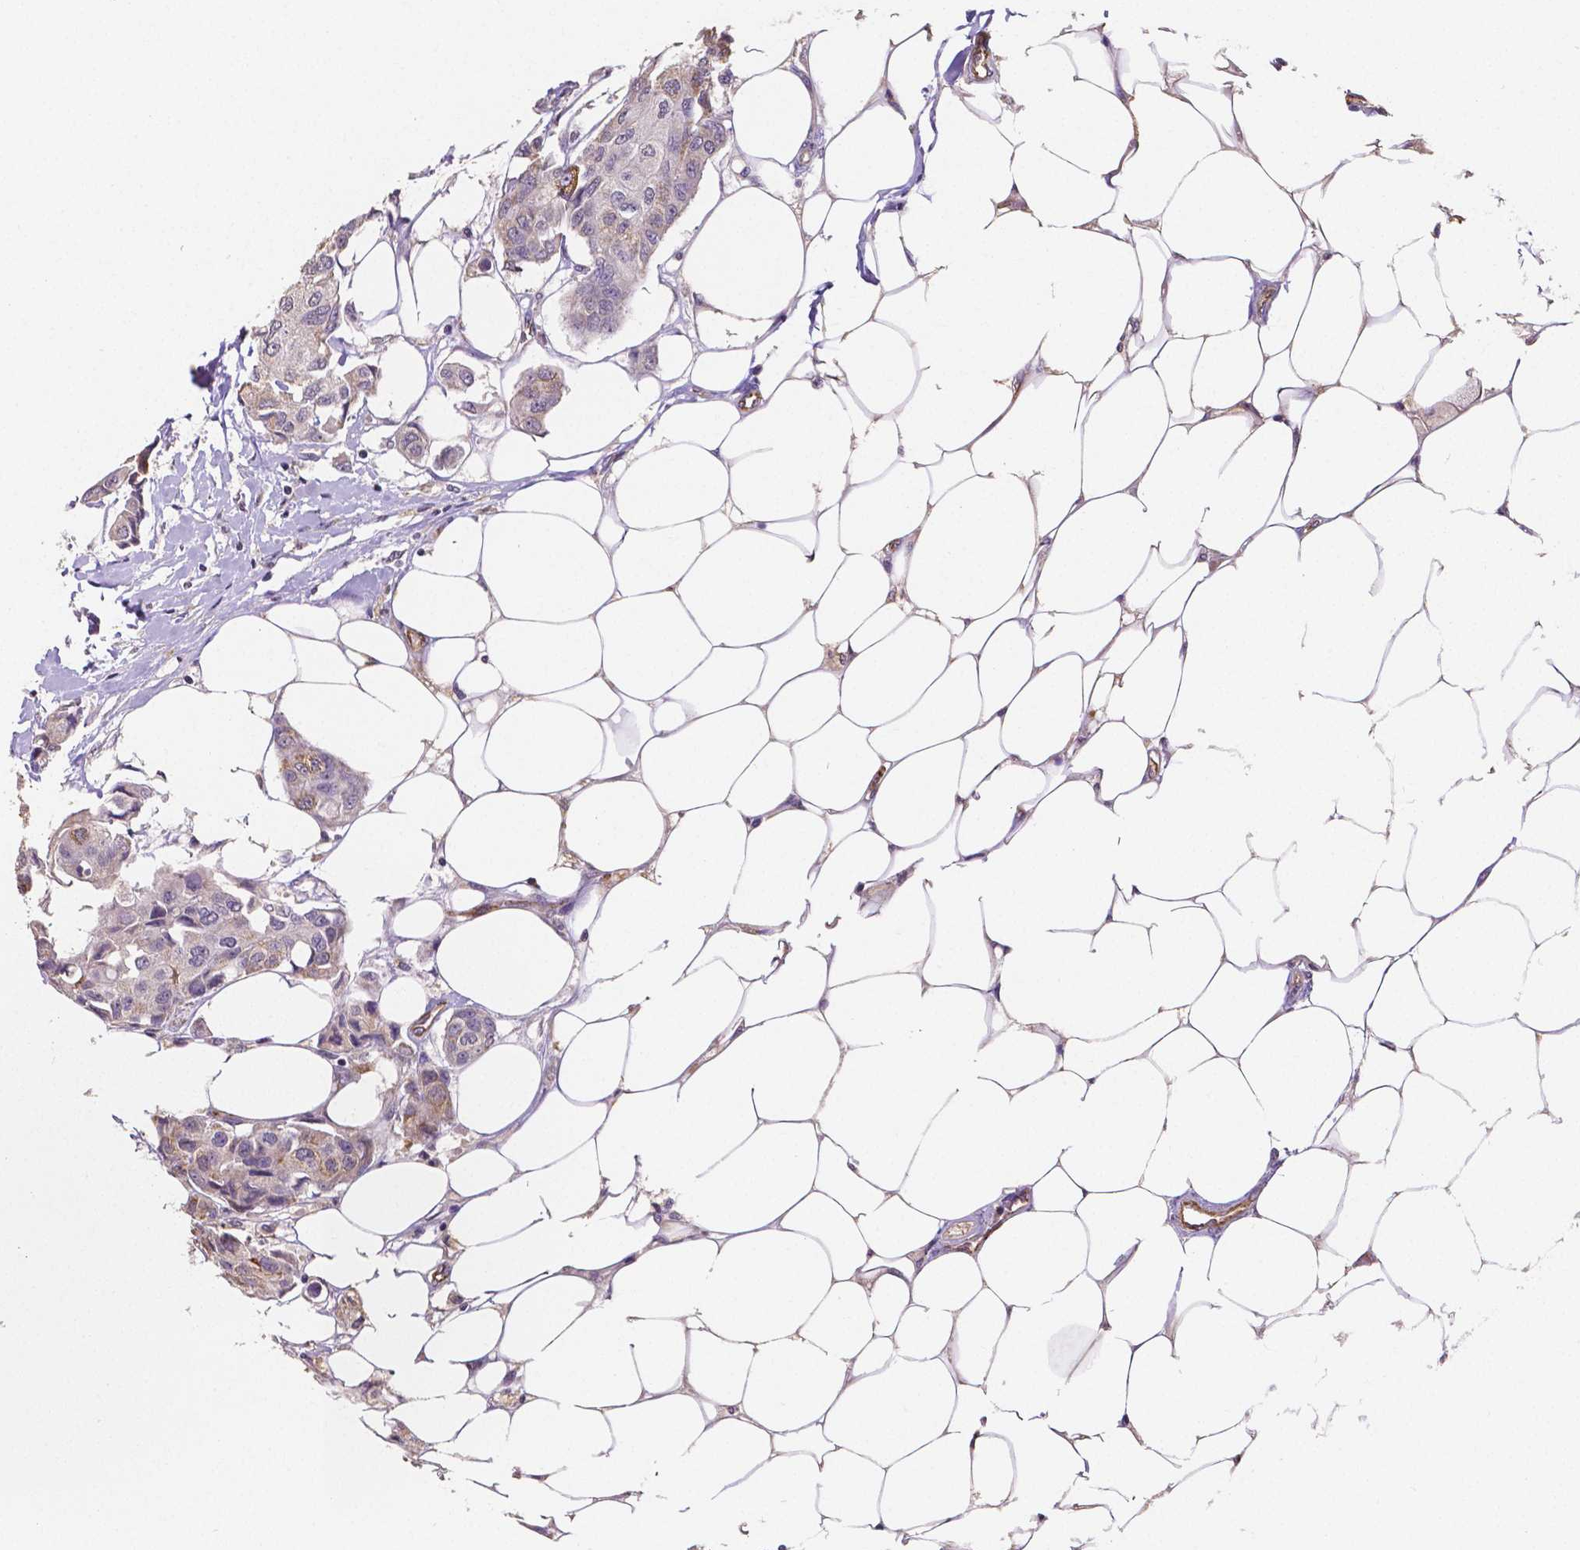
{"staining": {"intensity": "negative", "quantity": "none", "location": "none"}, "tissue": "breast cancer", "cell_type": "Tumor cells", "image_type": "cancer", "snomed": [{"axis": "morphology", "description": "Duct carcinoma"}, {"axis": "topography", "description": "Breast"}, {"axis": "topography", "description": "Lymph node"}], "caption": "This is an IHC micrograph of human breast cancer. There is no staining in tumor cells.", "gene": "ELAVL2", "patient": {"sex": "female", "age": 80}}